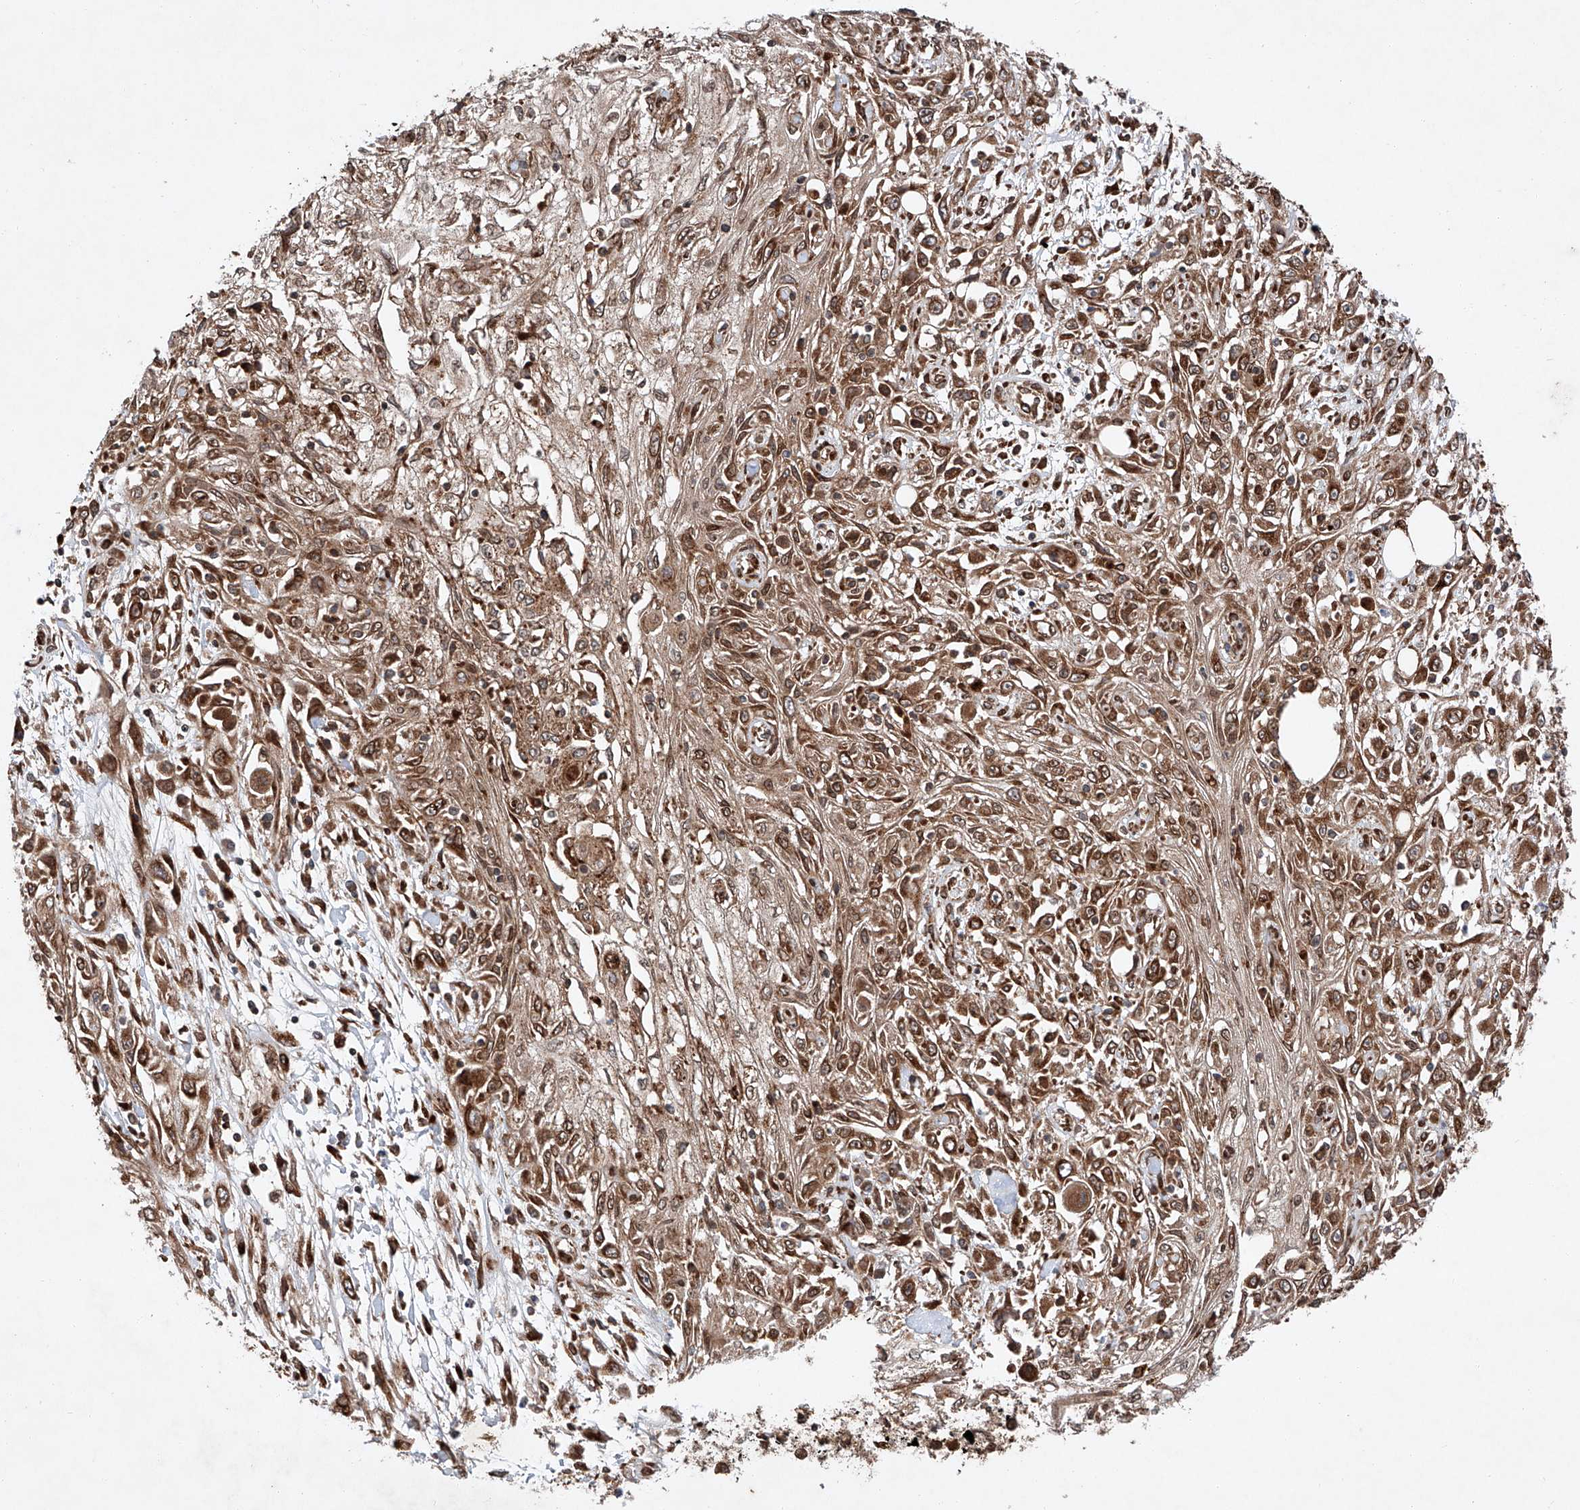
{"staining": {"intensity": "moderate", "quantity": ">75%", "location": "cytoplasmic/membranous,nuclear"}, "tissue": "skin cancer", "cell_type": "Tumor cells", "image_type": "cancer", "snomed": [{"axis": "morphology", "description": "Squamous cell carcinoma, NOS"}, {"axis": "morphology", "description": "Squamous cell carcinoma, metastatic, NOS"}, {"axis": "topography", "description": "Skin"}, {"axis": "topography", "description": "Lymph node"}], "caption": "Moderate cytoplasmic/membranous and nuclear protein positivity is appreciated in about >75% of tumor cells in squamous cell carcinoma (skin).", "gene": "ZFP28", "patient": {"sex": "male", "age": 75}}